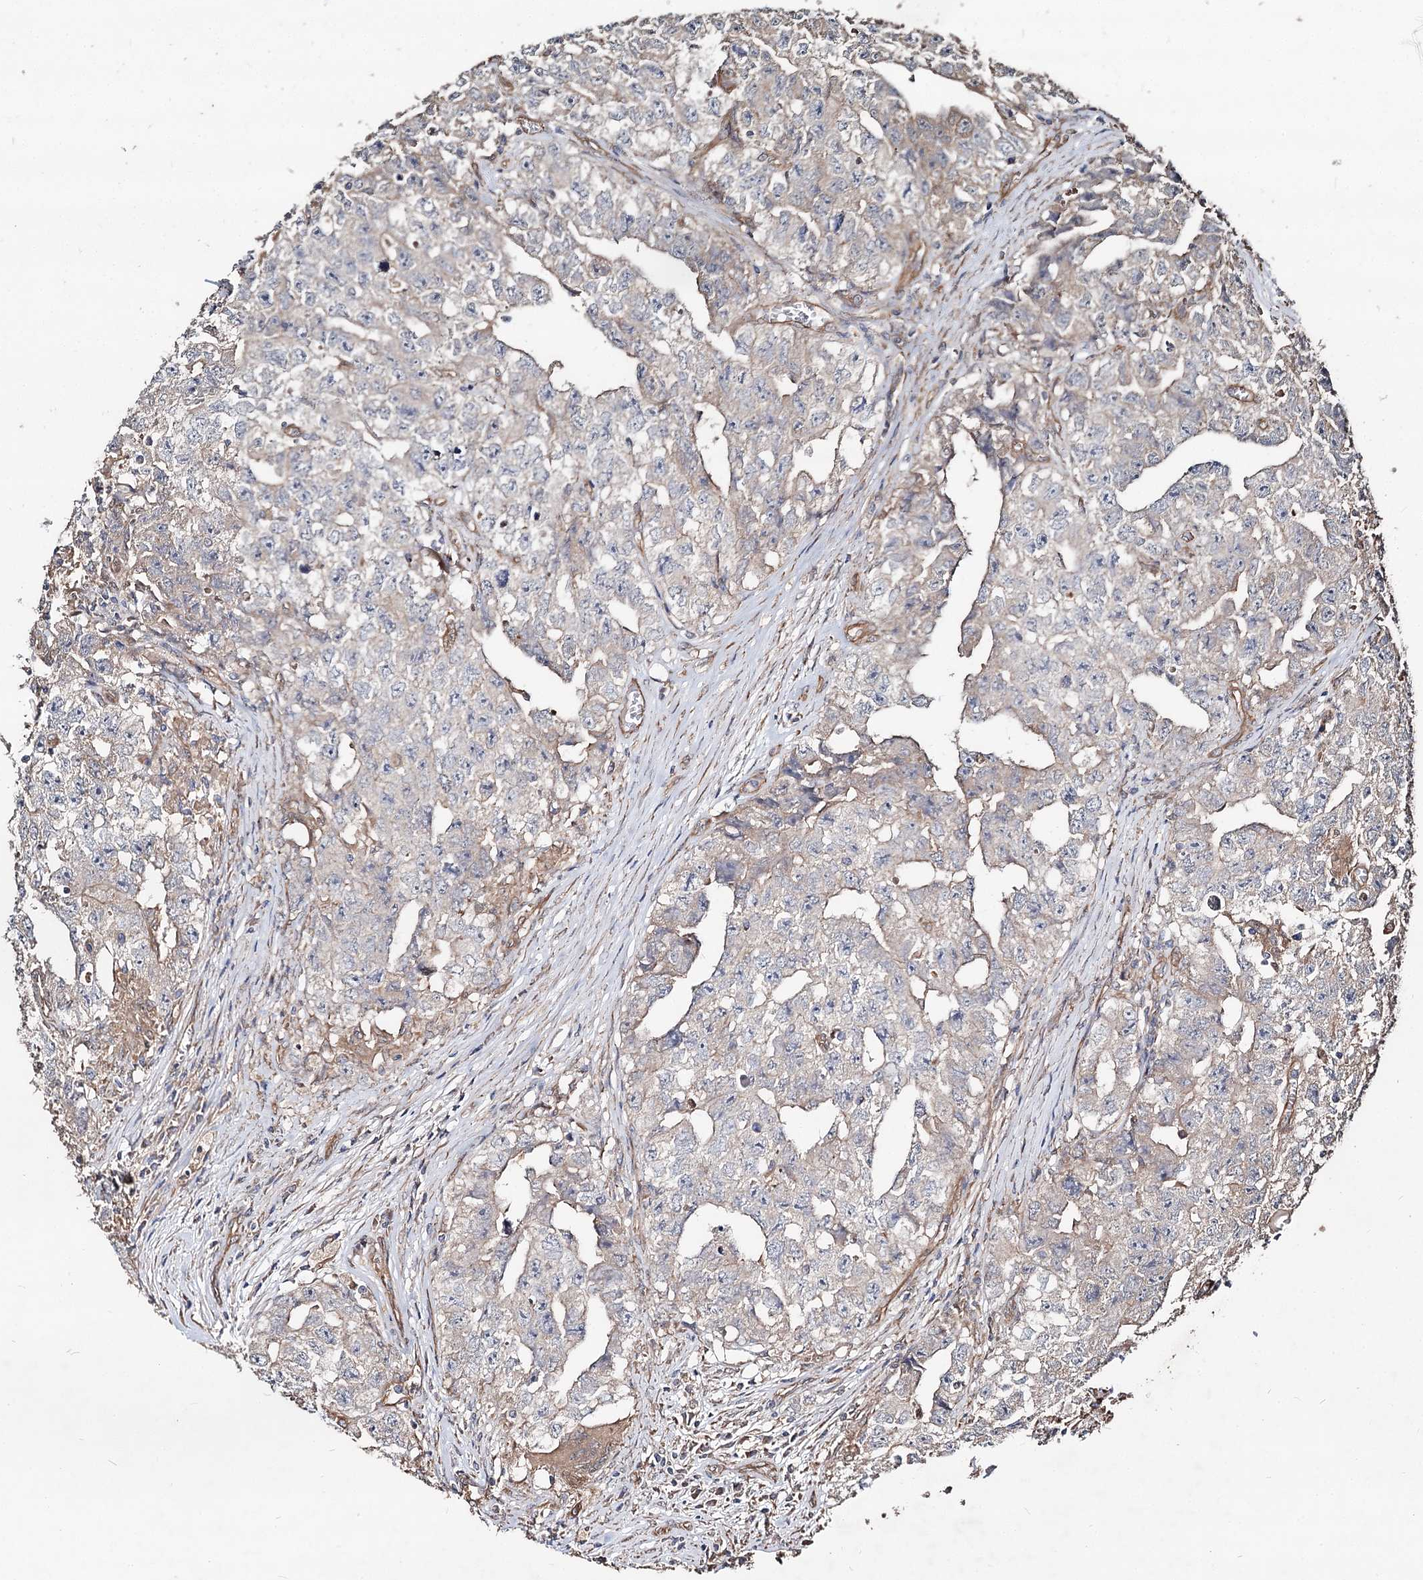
{"staining": {"intensity": "negative", "quantity": "none", "location": "none"}, "tissue": "testis cancer", "cell_type": "Tumor cells", "image_type": "cancer", "snomed": [{"axis": "morphology", "description": "Seminoma, NOS"}, {"axis": "morphology", "description": "Carcinoma, Embryonal, NOS"}, {"axis": "topography", "description": "Testis"}], "caption": "This is a micrograph of immunohistochemistry (IHC) staining of testis seminoma, which shows no staining in tumor cells. (Brightfield microscopy of DAB IHC at high magnification).", "gene": "SPART", "patient": {"sex": "male", "age": 43}}